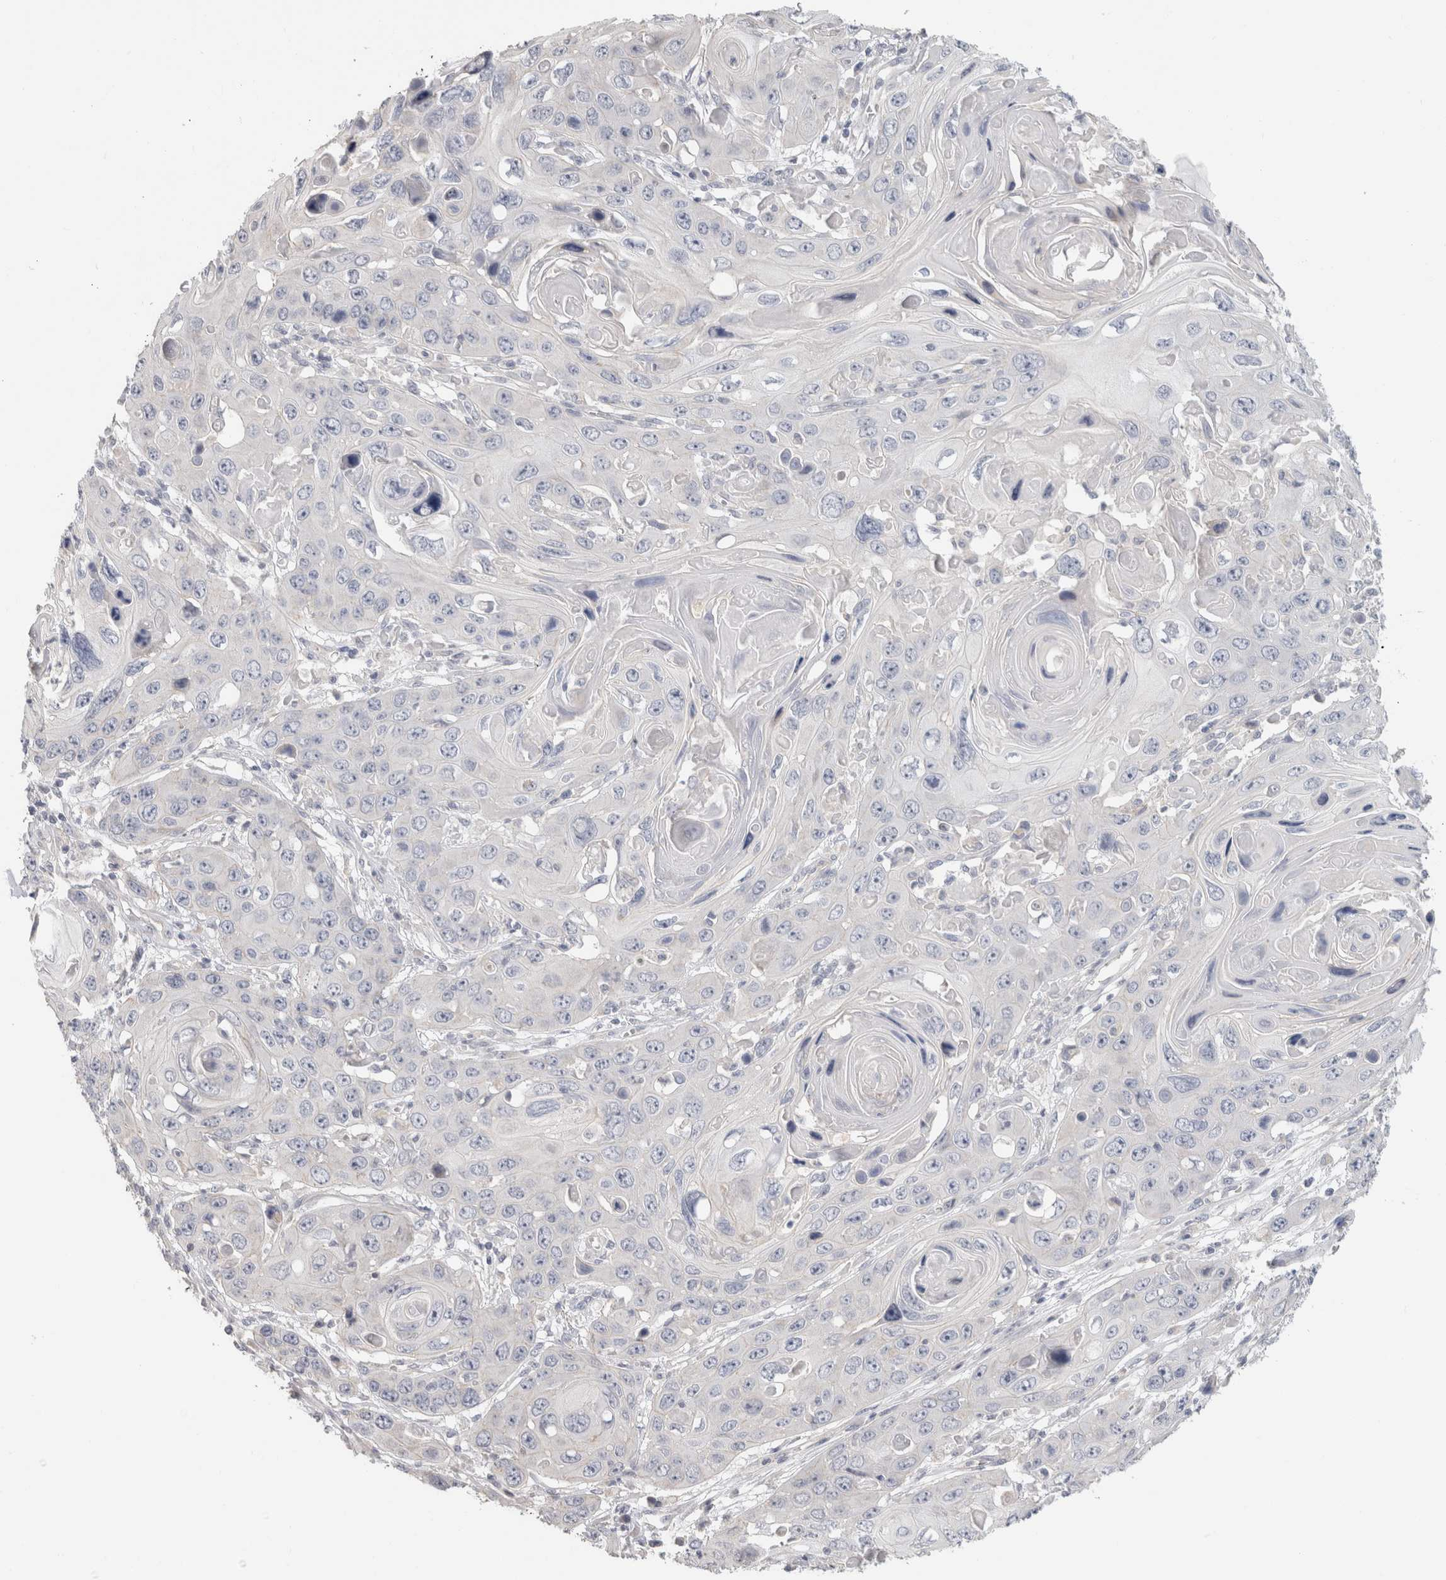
{"staining": {"intensity": "negative", "quantity": "none", "location": "none"}, "tissue": "skin cancer", "cell_type": "Tumor cells", "image_type": "cancer", "snomed": [{"axis": "morphology", "description": "Squamous cell carcinoma, NOS"}, {"axis": "topography", "description": "Skin"}], "caption": "Immunohistochemistry (IHC) image of neoplastic tissue: human skin cancer stained with DAB (3,3'-diaminobenzidine) demonstrates no significant protein expression in tumor cells.", "gene": "AFP", "patient": {"sex": "male", "age": 55}}